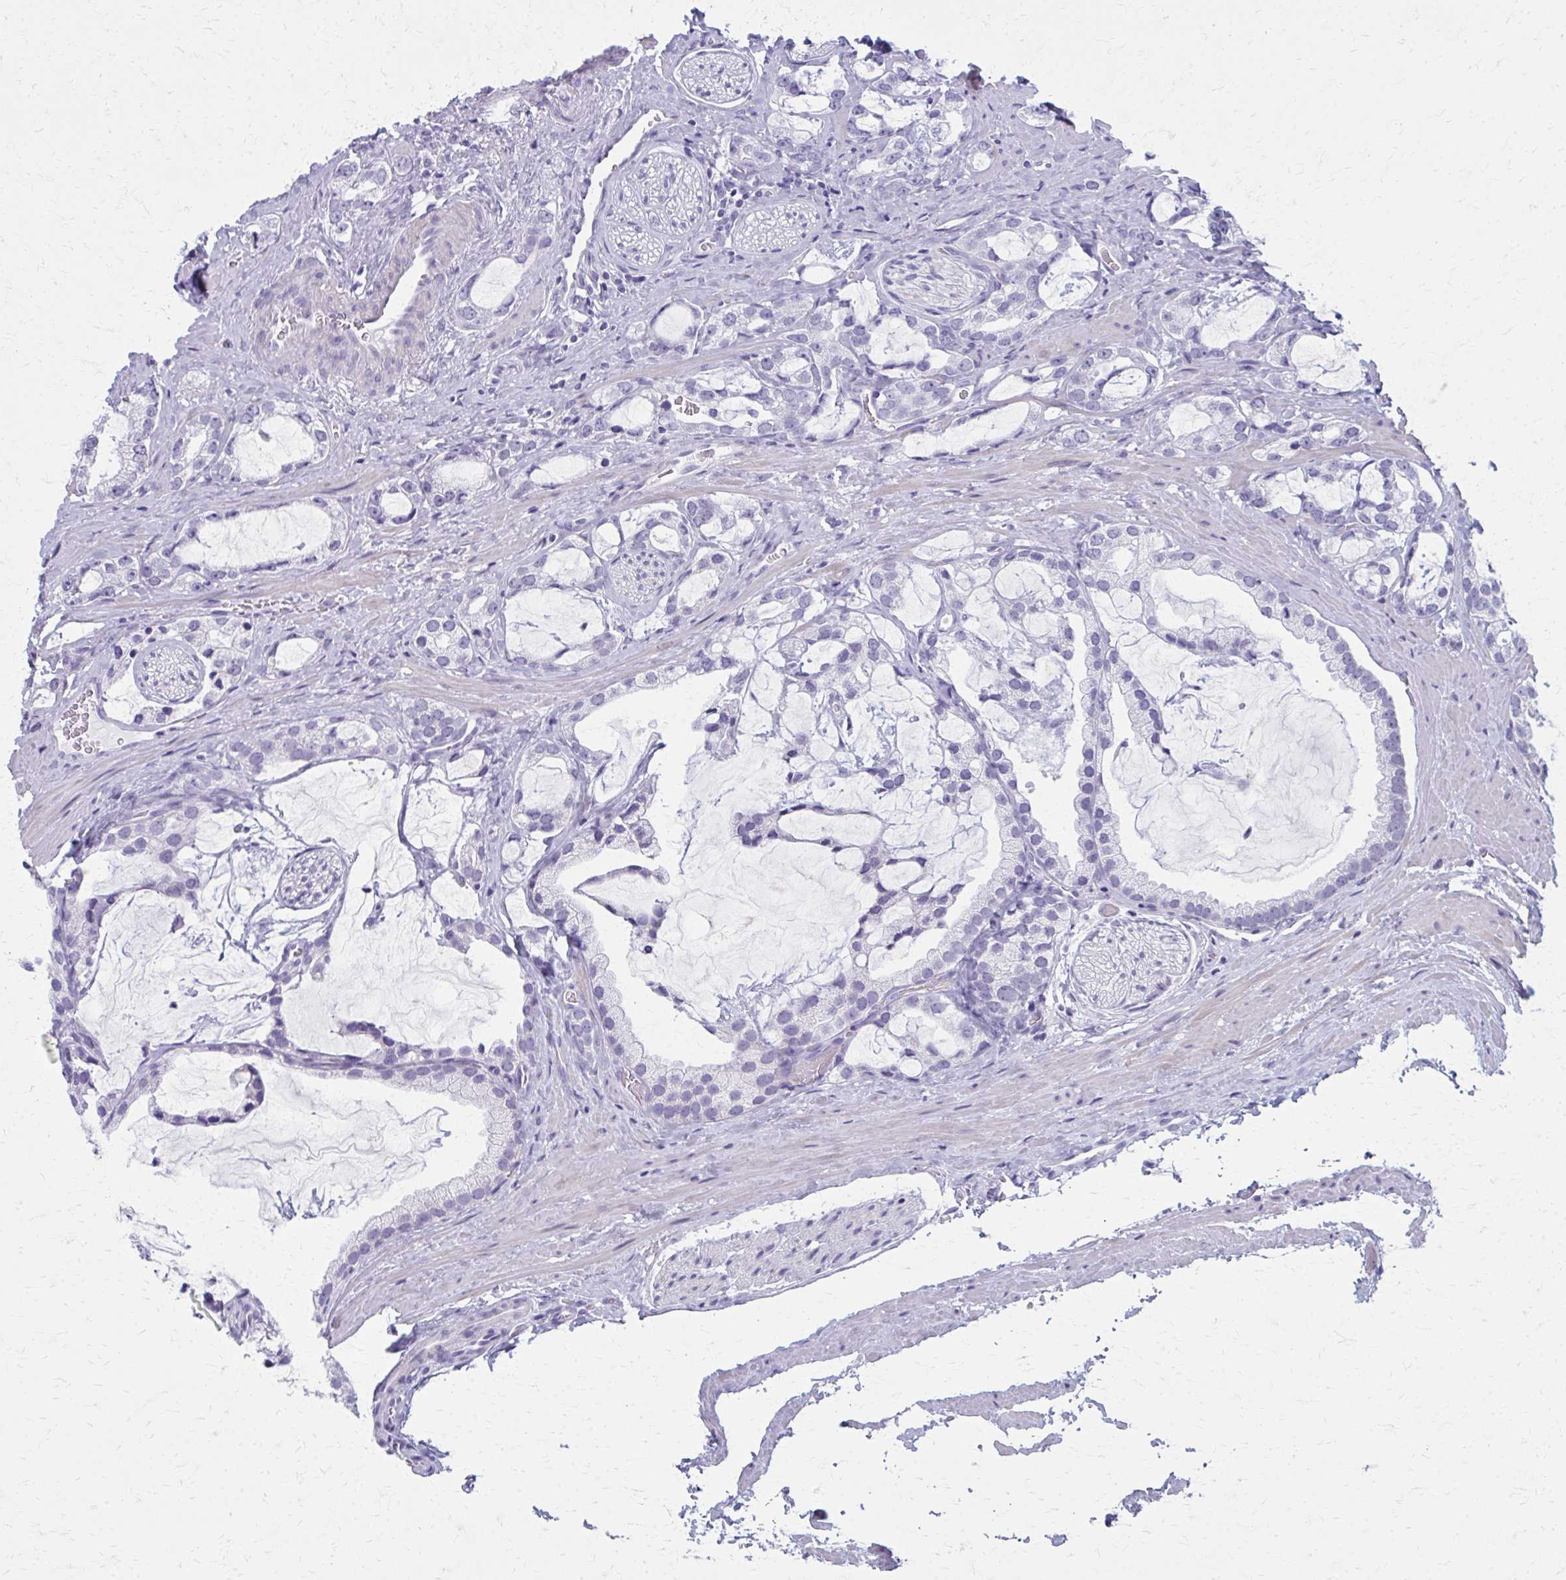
{"staining": {"intensity": "negative", "quantity": "none", "location": "none"}, "tissue": "prostate cancer", "cell_type": "Tumor cells", "image_type": "cancer", "snomed": [{"axis": "morphology", "description": "Adenocarcinoma, Medium grade"}, {"axis": "topography", "description": "Prostate"}], "caption": "DAB immunohistochemical staining of human prostate cancer demonstrates no significant positivity in tumor cells.", "gene": "MPLKIP", "patient": {"sex": "male", "age": 57}}